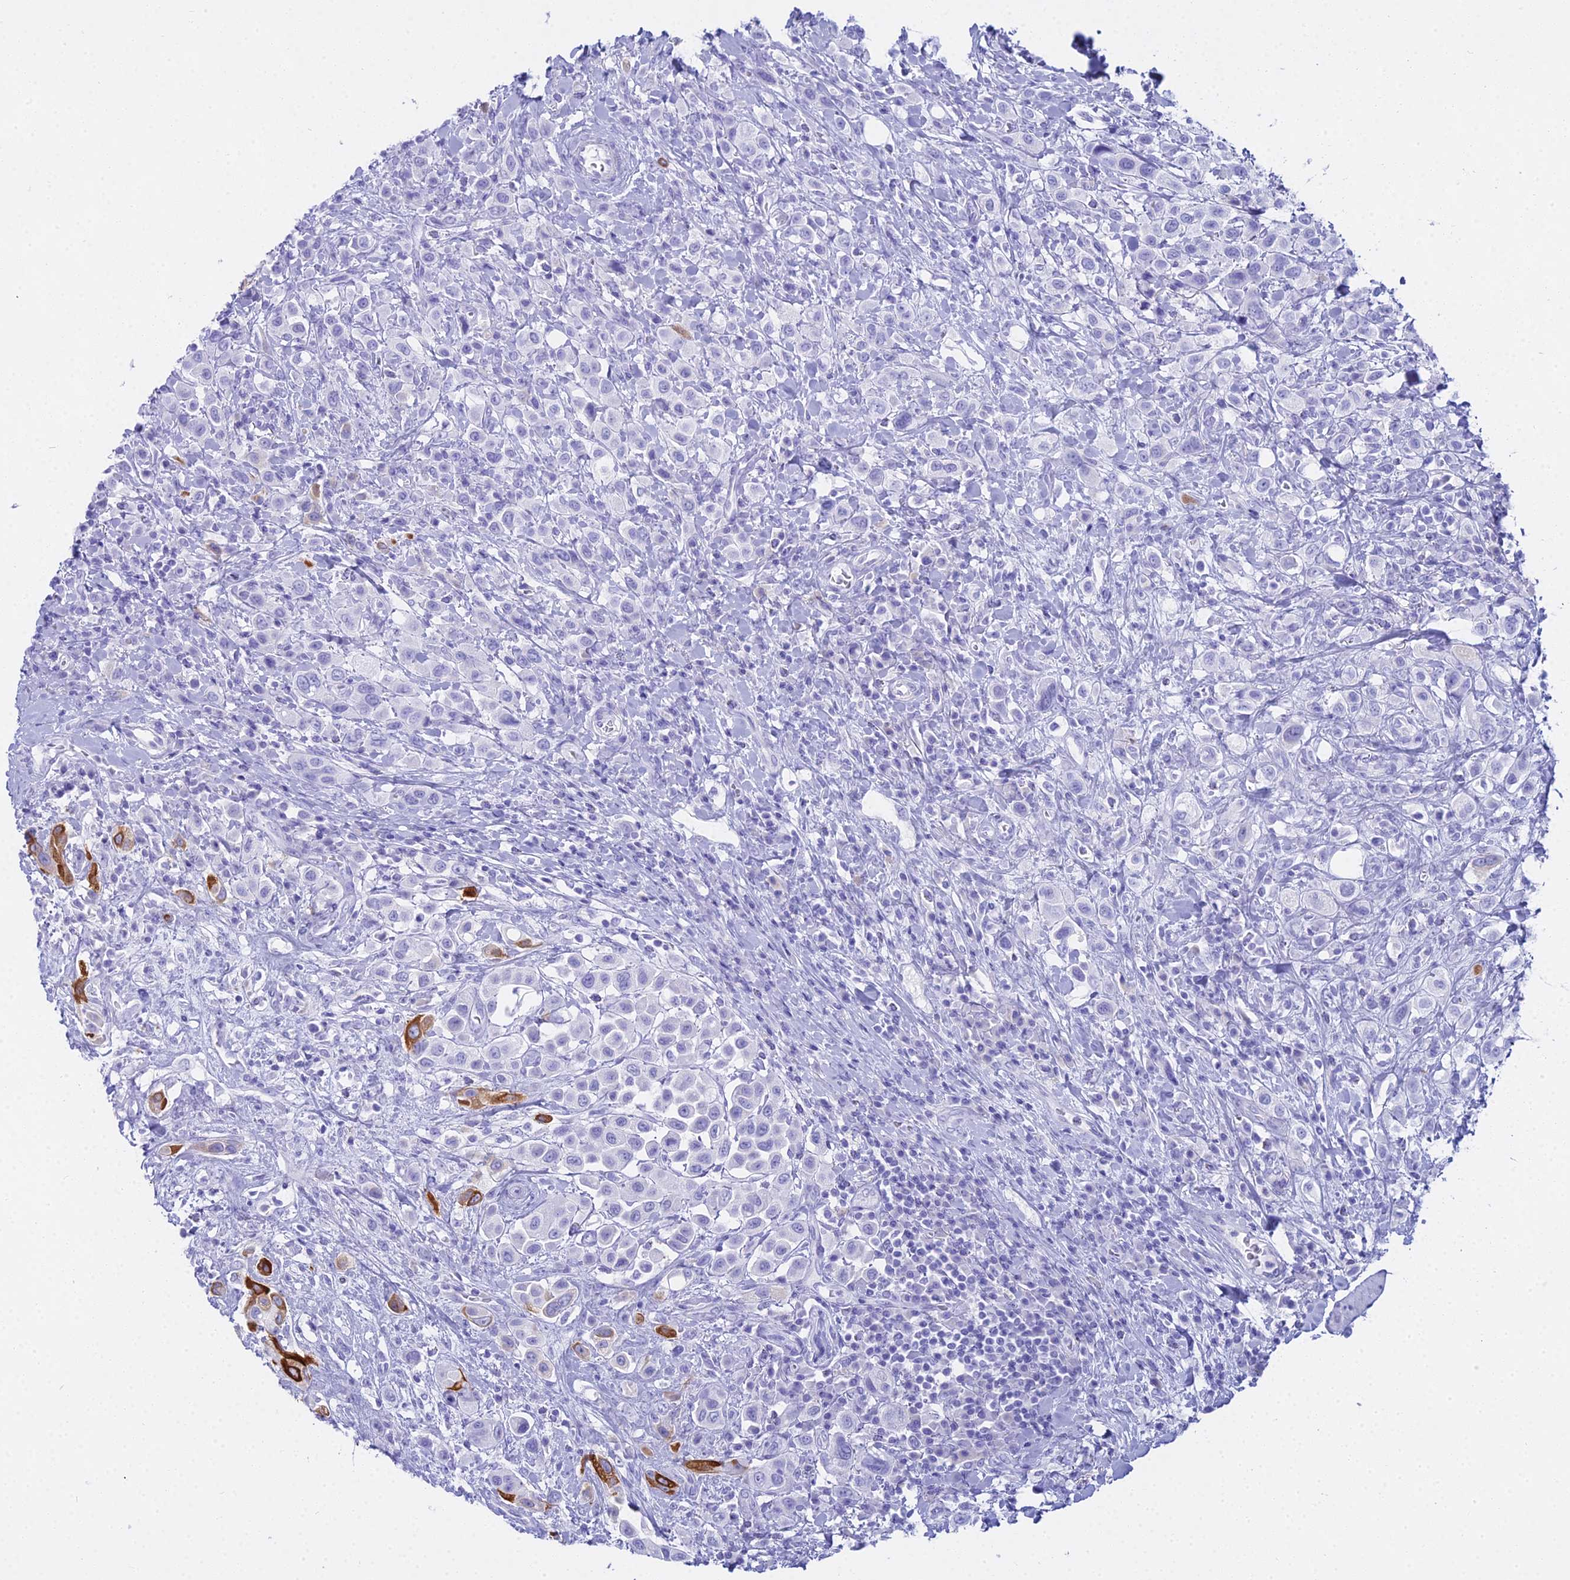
{"staining": {"intensity": "strong", "quantity": "<25%", "location": "cytoplasmic/membranous"}, "tissue": "urothelial cancer", "cell_type": "Tumor cells", "image_type": "cancer", "snomed": [{"axis": "morphology", "description": "Urothelial carcinoma, High grade"}, {"axis": "topography", "description": "Urinary bladder"}], "caption": "A histopathology image showing strong cytoplasmic/membranous expression in approximately <25% of tumor cells in urothelial carcinoma (high-grade), as visualized by brown immunohistochemical staining.", "gene": "CGB2", "patient": {"sex": "male", "age": 50}}